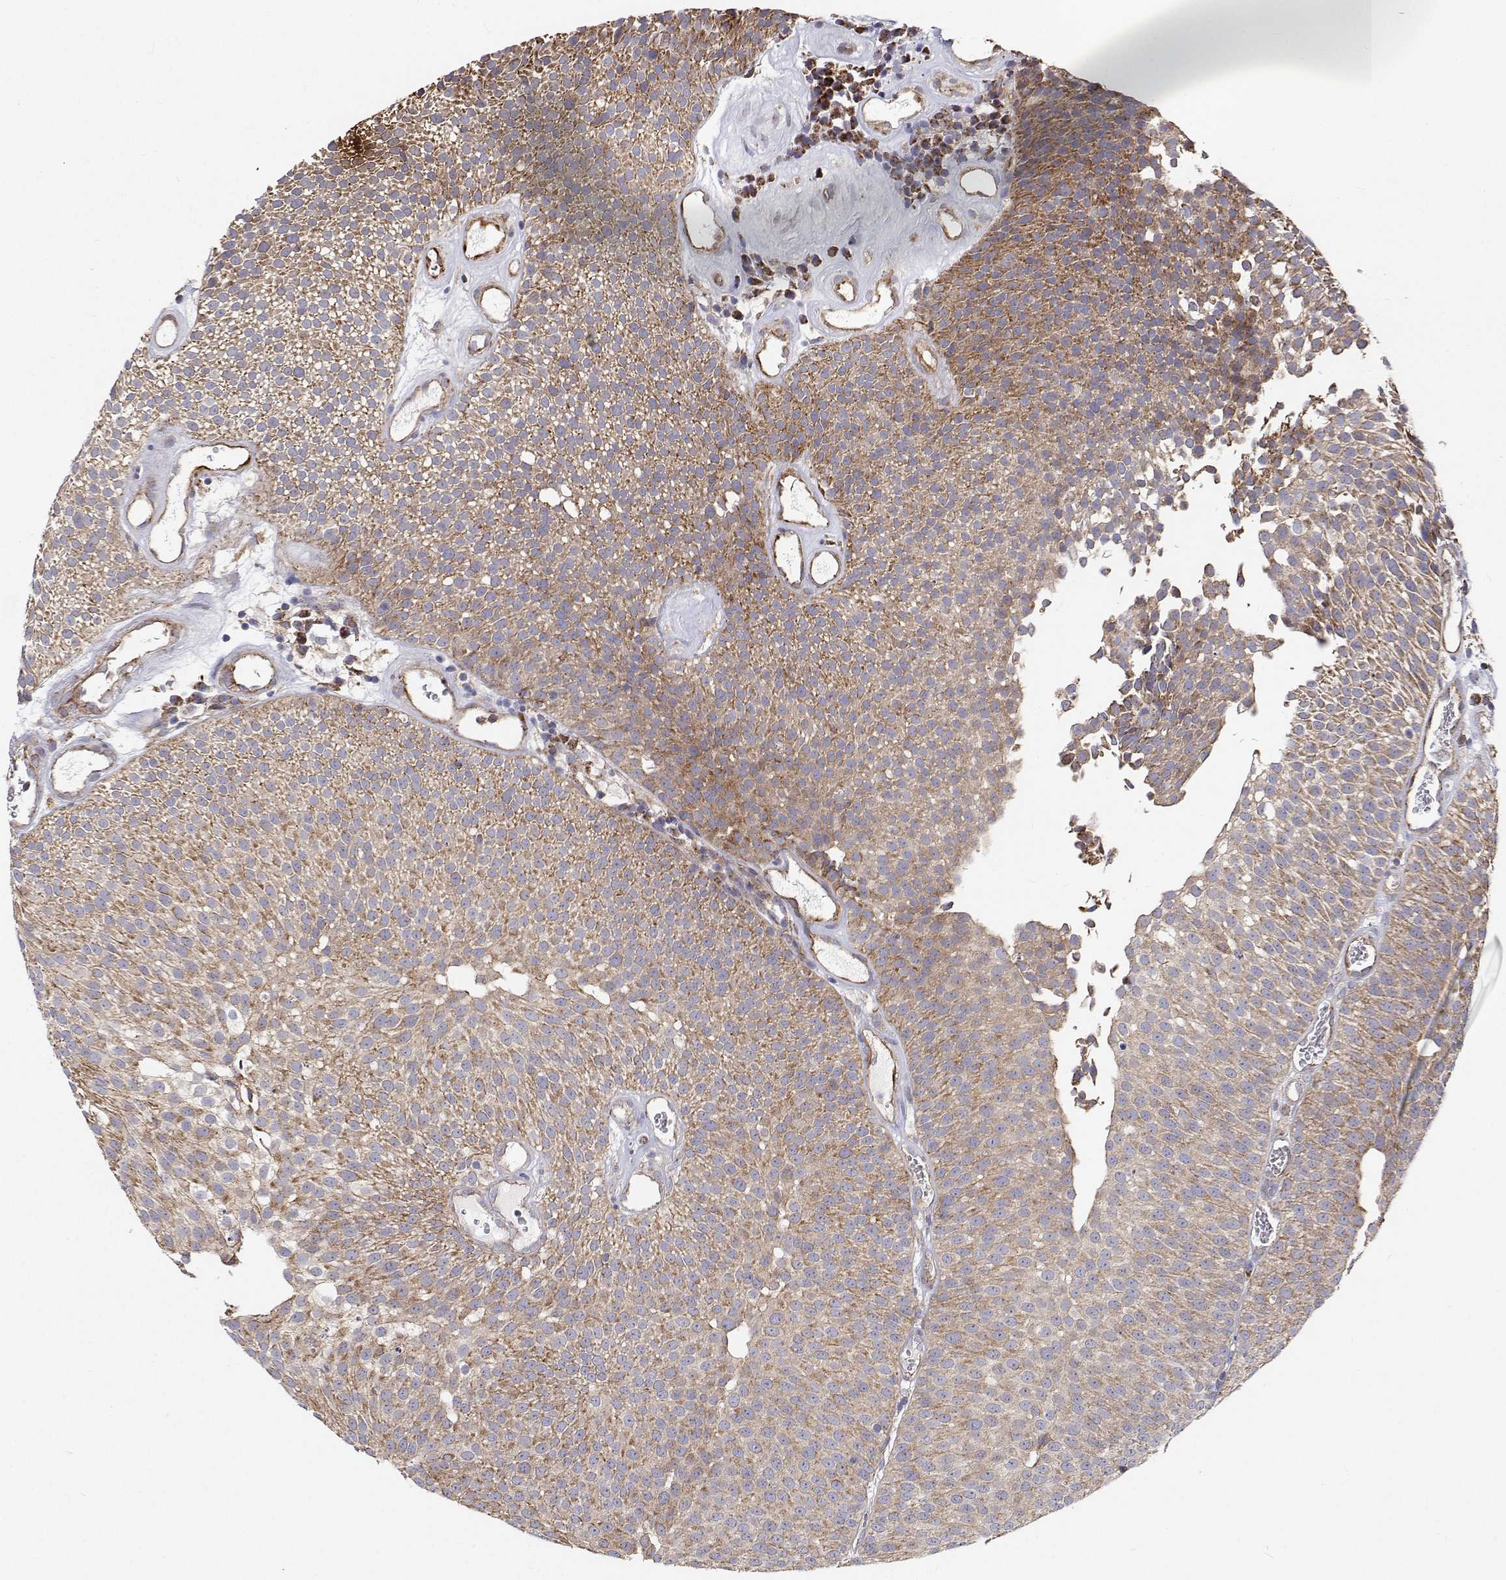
{"staining": {"intensity": "moderate", "quantity": ">75%", "location": "cytoplasmic/membranous"}, "tissue": "urothelial cancer", "cell_type": "Tumor cells", "image_type": "cancer", "snomed": [{"axis": "morphology", "description": "Urothelial carcinoma, Low grade"}, {"axis": "topography", "description": "Urinary bladder"}], "caption": "Urothelial cancer stained for a protein exhibits moderate cytoplasmic/membranous positivity in tumor cells.", "gene": "SPICE1", "patient": {"sex": "female", "age": 79}}